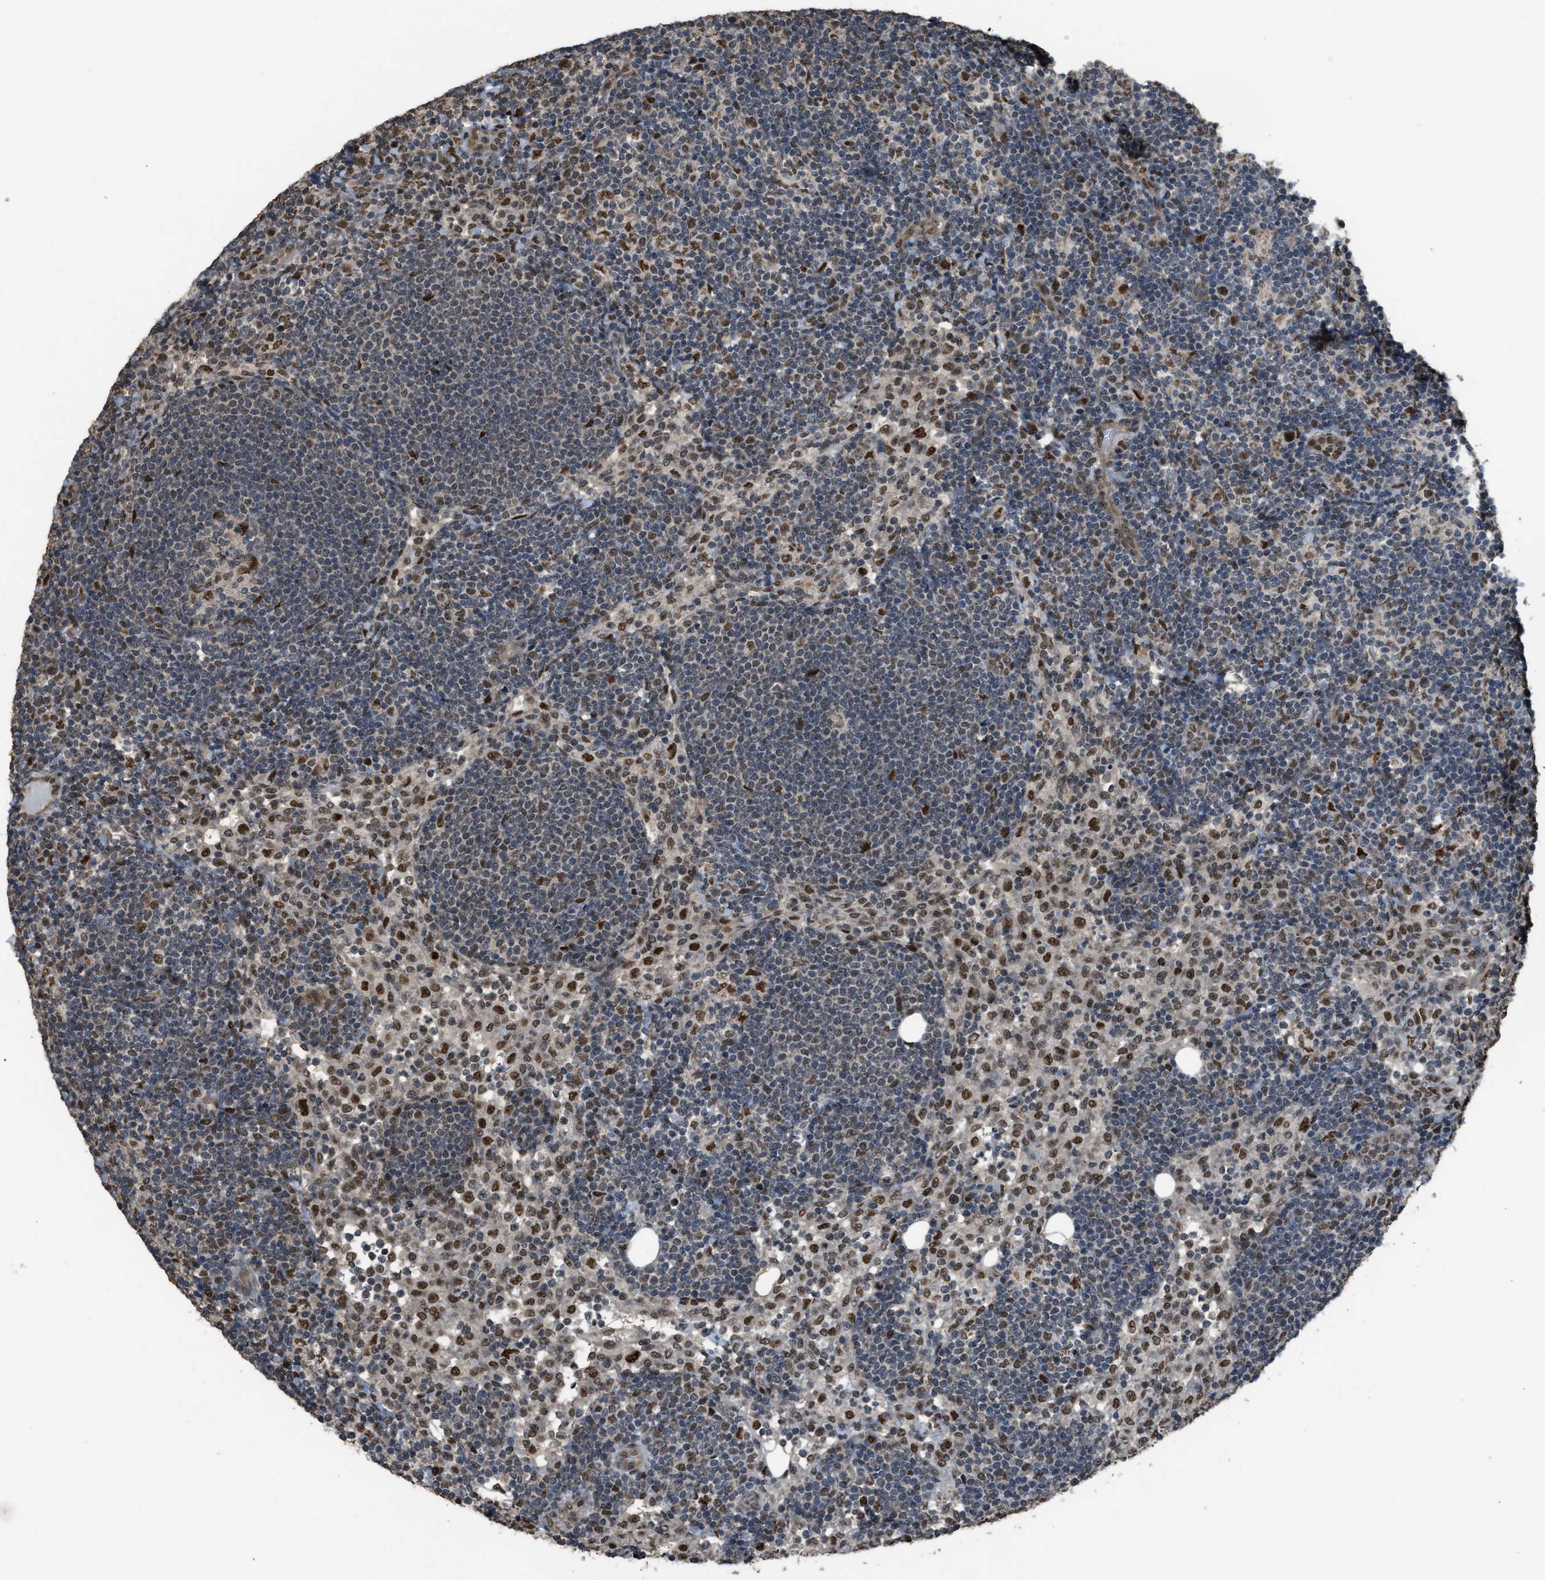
{"staining": {"intensity": "moderate", "quantity": ">75%", "location": "nuclear"}, "tissue": "lymph node", "cell_type": "Germinal center cells", "image_type": "normal", "snomed": [{"axis": "morphology", "description": "Normal tissue, NOS"}, {"axis": "morphology", "description": "Carcinoid, malignant, NOS"}, {"axis": "topography", "description": "Lymph node"}], "caption": "The histopathology image demonstrates staining of normal lymph node, revealing moderate nuclear protein staining (brown color) within germinal center cells. (DAB = brown stain, brightfield microscopy at high magnification).", "gene": "KPNA6", "patient": {"sex": "male", "age": 47}}